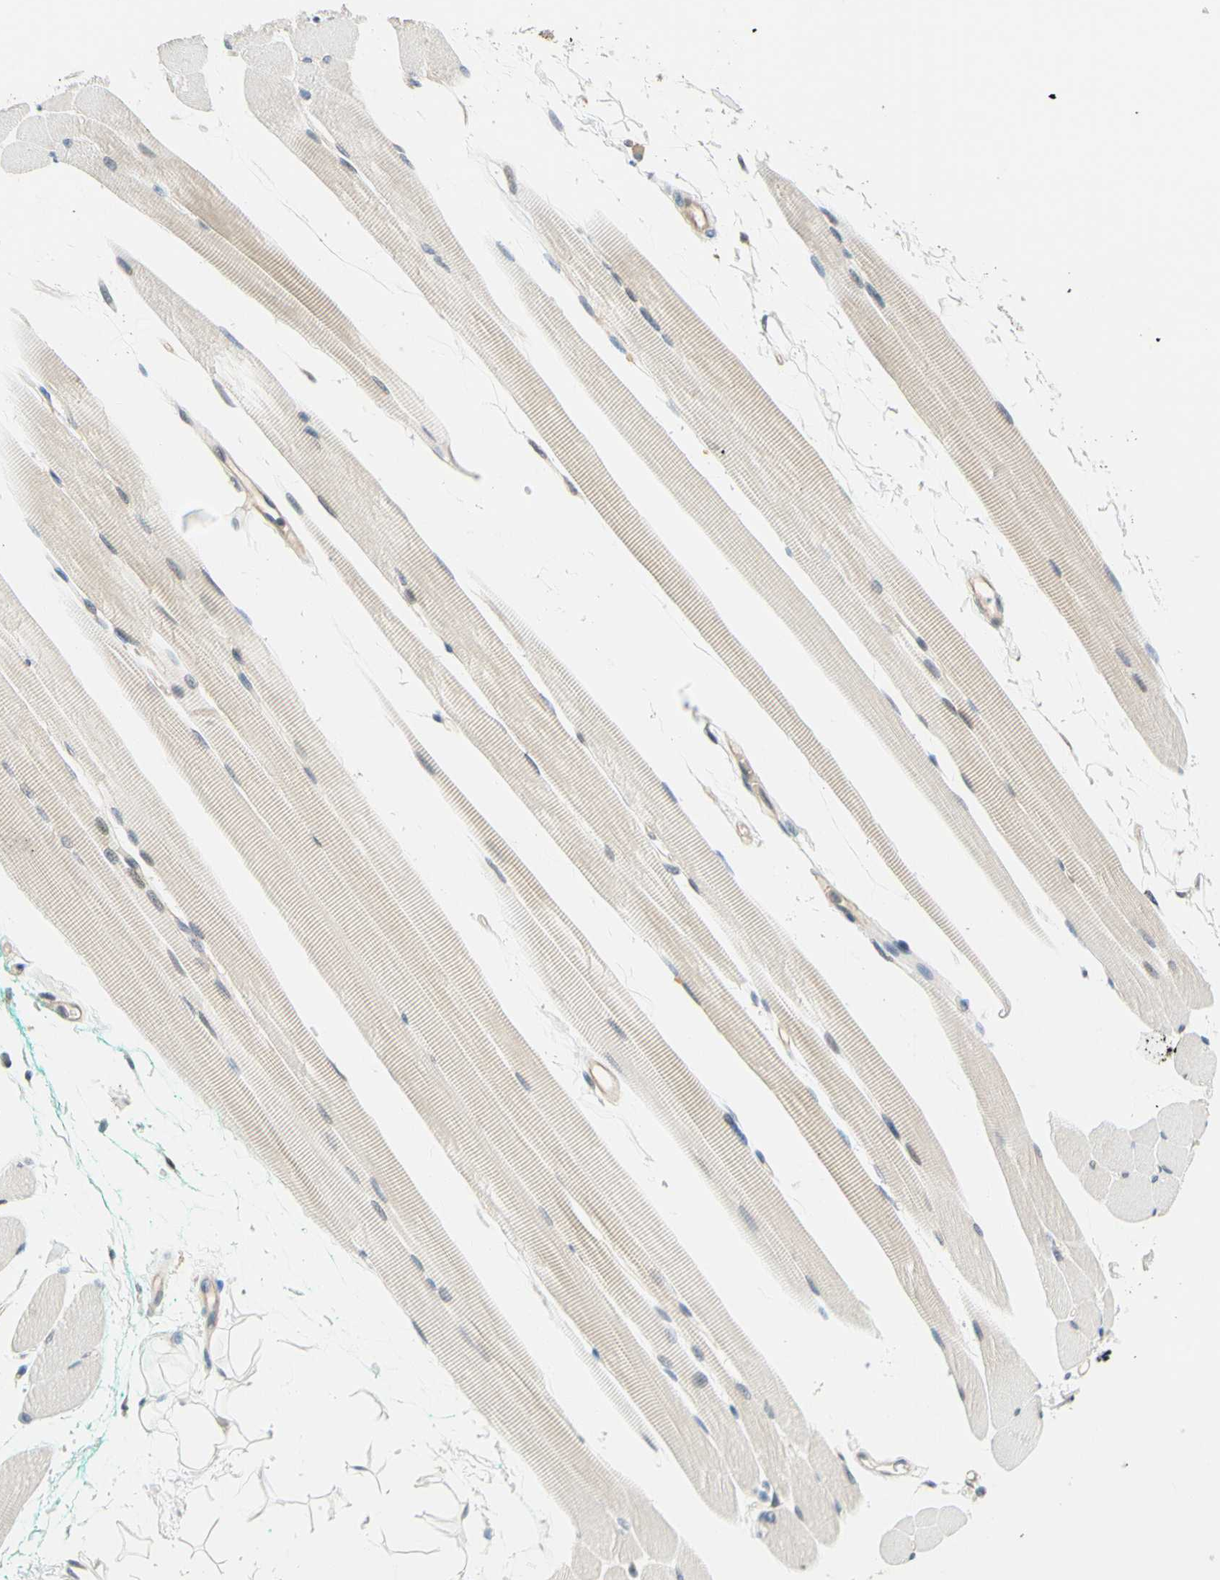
{"staining": {"intensity": "weak", "quantity": "25%-75%", "location": "cytoplasmic/membranous"}, "tissue": "skeletal muscle", "cell_type": "Myocytes", "image_type": "normal", "snomed": [{"axis": "morphology", "description": "Normal tissue, NOS"}, {"axis": "topography", "description": "Skeletal muscle"}, {"axis": "topography", "description": "Oral tissue"}, {"axis": "topography", "description": "Peripheral nerve tissue"}], "caption": "A low amount of weak cytoplasmic/membranous positivity is seen in about 25%-75% of myocytes in normal skeletal muscle.", "gene": "C2CD2L", "patient": {"sex": "female", "age": 84}}